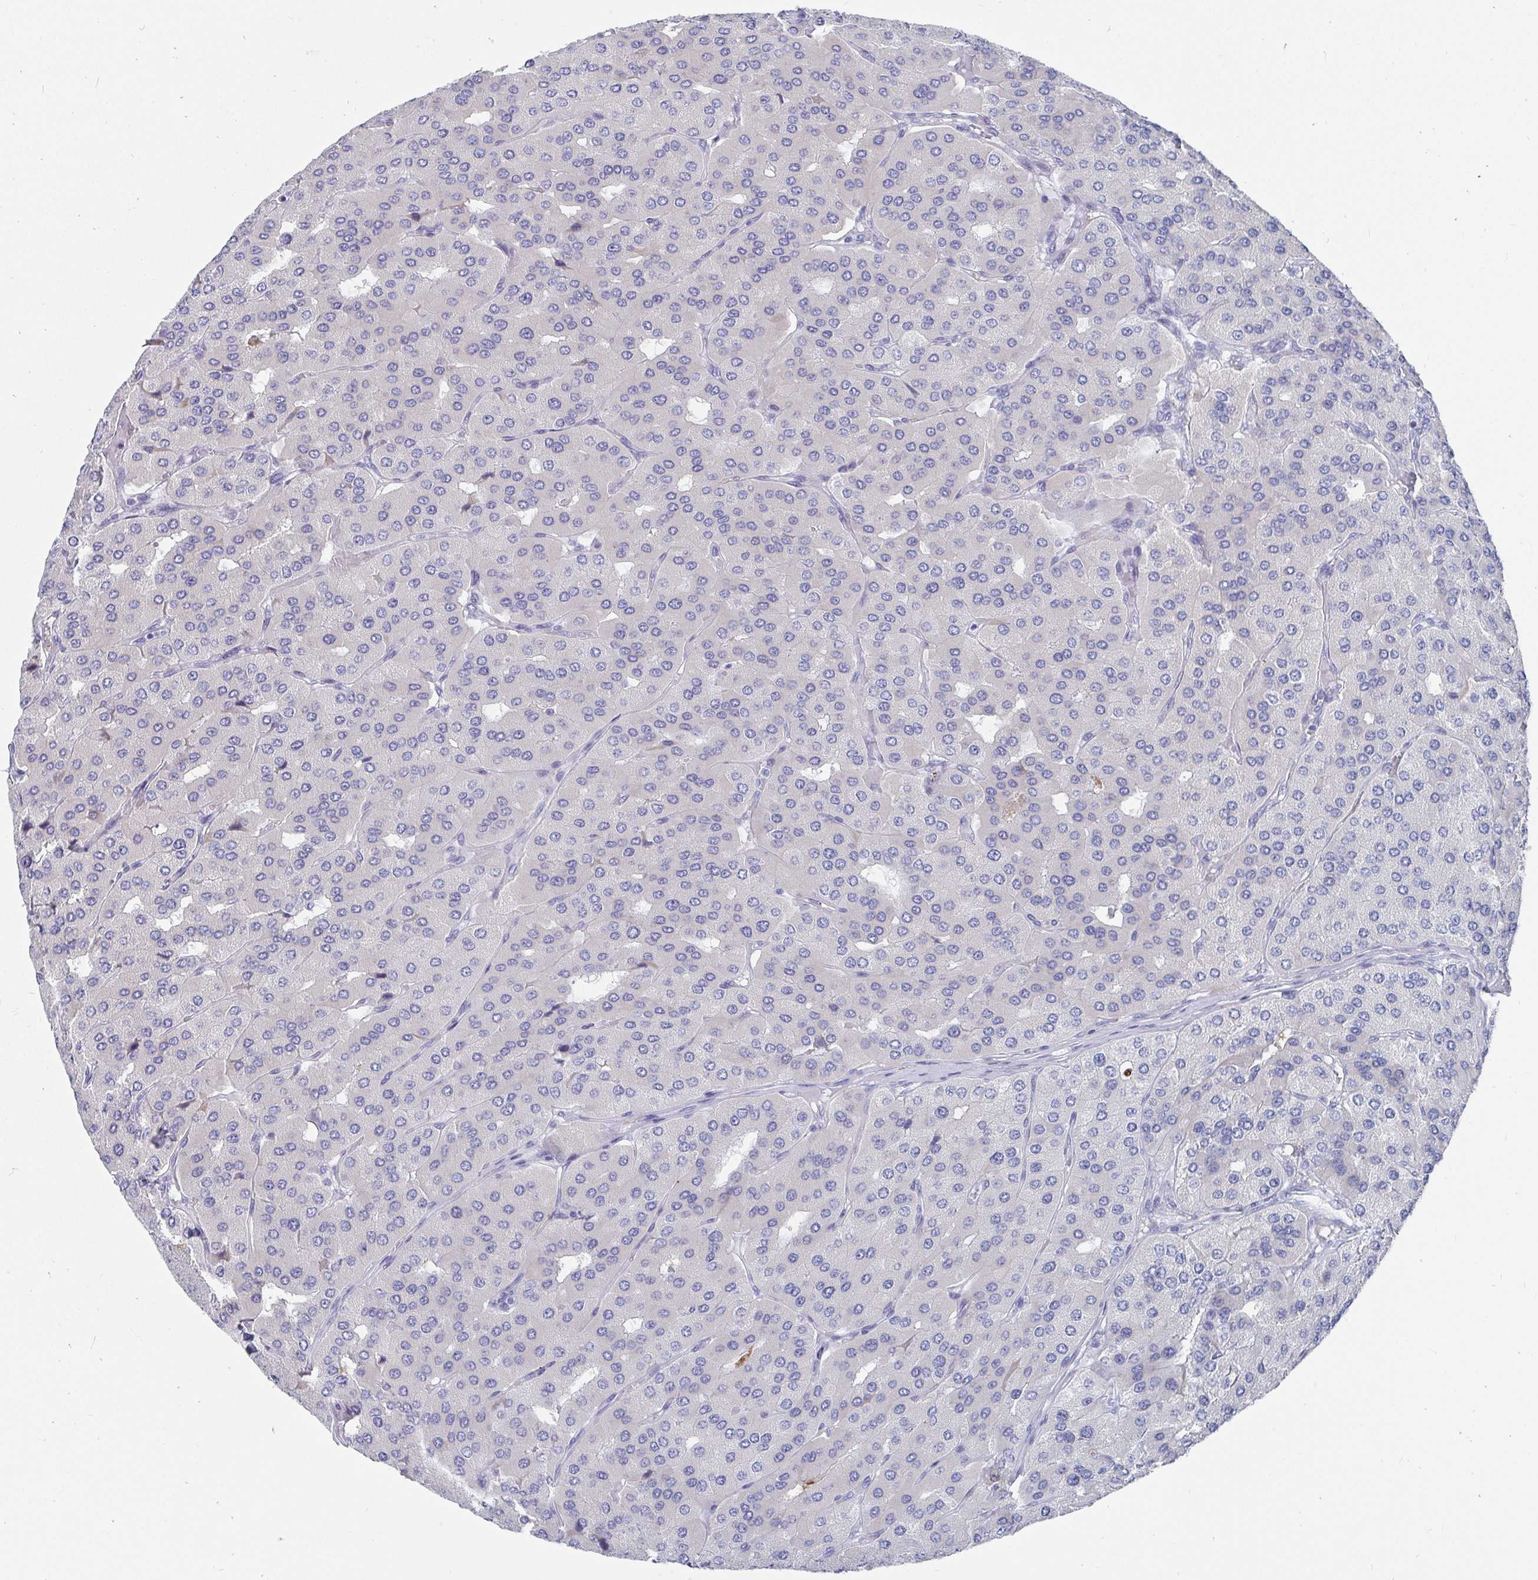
{"staining": {"intensity": "negative", "quantity": "none", "location": "none"}, "tissue": "parathyroid gland", "cell_type": "Glandular cells", "image_type": "normal", "snomed": [{"axis": "morphology", "description": "Normal tissue, NOS"}, {"axis": "morphology", "description": "Adenoma, NOS"}, {"axis": "topography", "description": "Parathyroid gland"}], "caption": "This is an immunohistochemistry histopathology image of normal human parathyroid gland. There is no staining in glandular cells.", "gene": "ZFP82", "patient": {"sex": "female", "age": 86}}